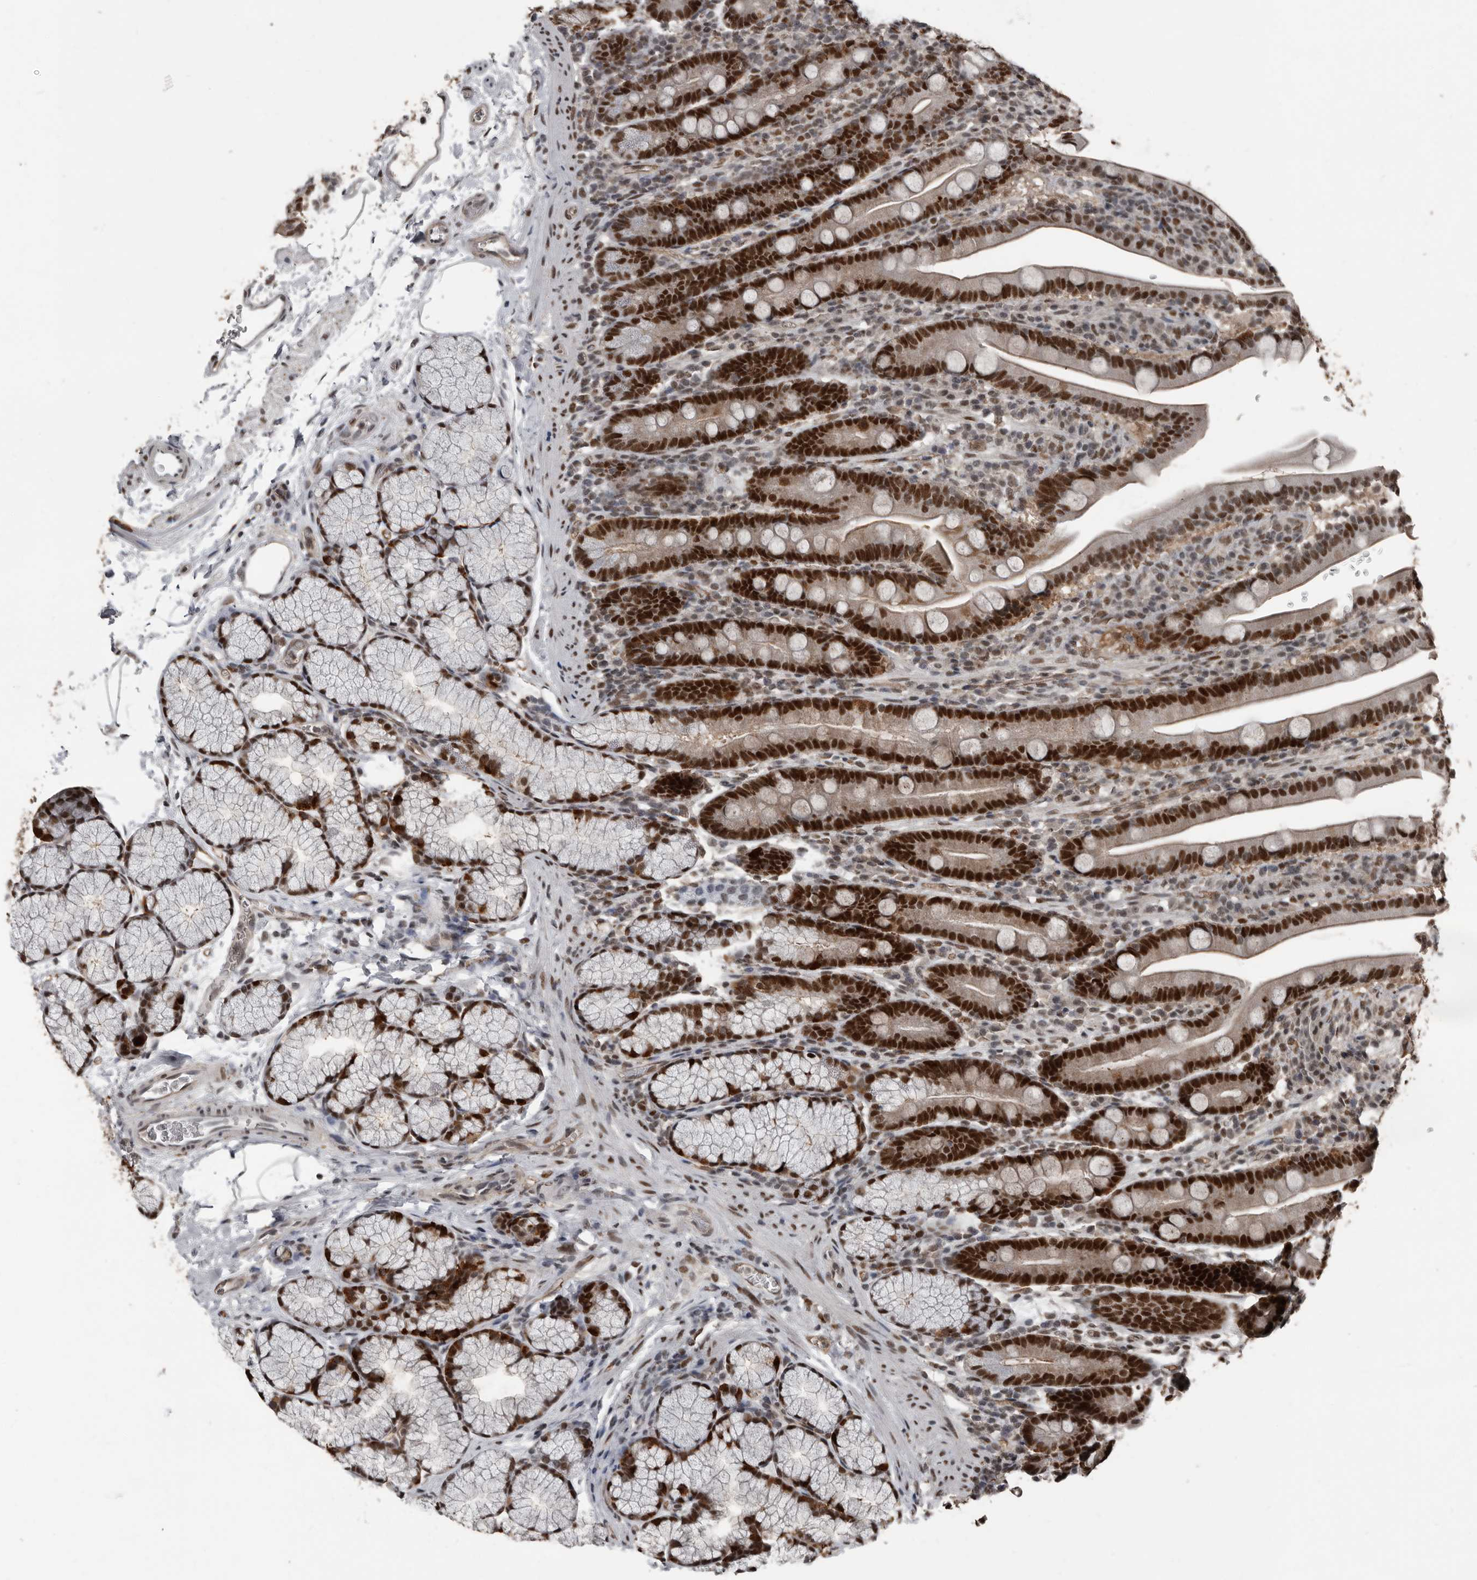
{"staining": {"intensity": "strong", "quantity": ">75%", "location": "nuclear"}, "tissue": "duodenum", "cell_type": "Glandular cells", "image_type": "normal", "snomed": [{"axis": "morphology", "description": "Normal tissue, NOS"}, {"axis": "topography", "description": "Duodenum"}], "caption": "IHC of unremarkable duodenum demonstrates high levels of strong nuclear expression in approximately >75% of glandular cells. The protein of interest is stained brown, and the nuclei are stained in blue (DAB IHC with brightfield microscopy, high magnification).", "gene": "CHD1L", "patient": {"sex": "male", "age": 35}}